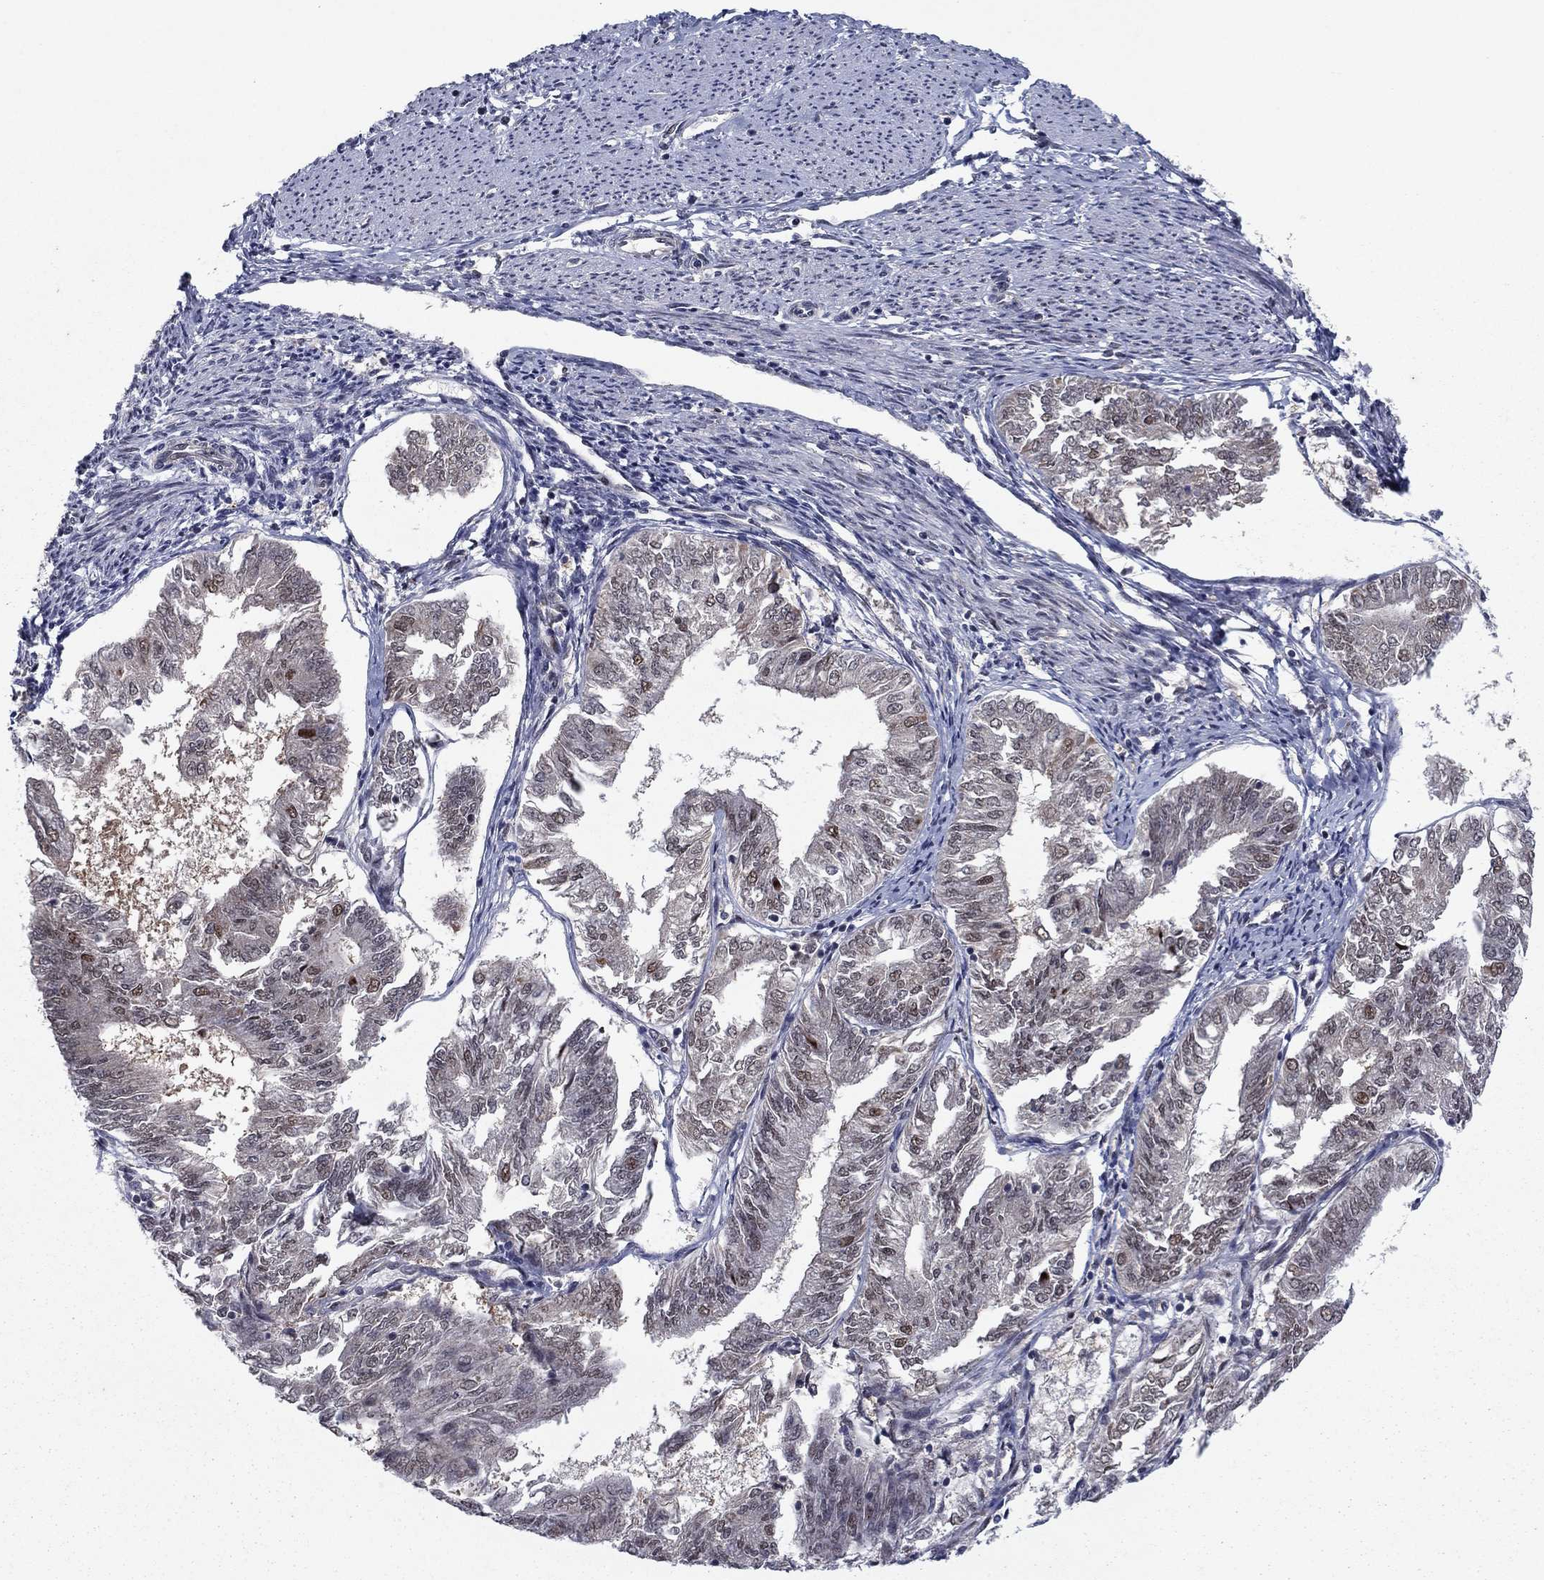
{"staining": {"intensity": "weak", "quantity": "<25%", "location": "nuclear"}, "tissue": "endometrial cancer", "cell_type": "Tumor cells", "image_type": "cancer", "snomed": [{"axis": "morphology", "description": "Adenocarcinoma, NOS"}, {"axis": "topography", "description": "Endometrium"}], "caption": "High magnification brightfield microscopy of endometrial cancer stained with DAB (brown) and counterstained with hematoxylin (blue): tumor cells show no significant staining.", "gene": "PSMC1", "patient": {"sex": "female", "age": 58}}